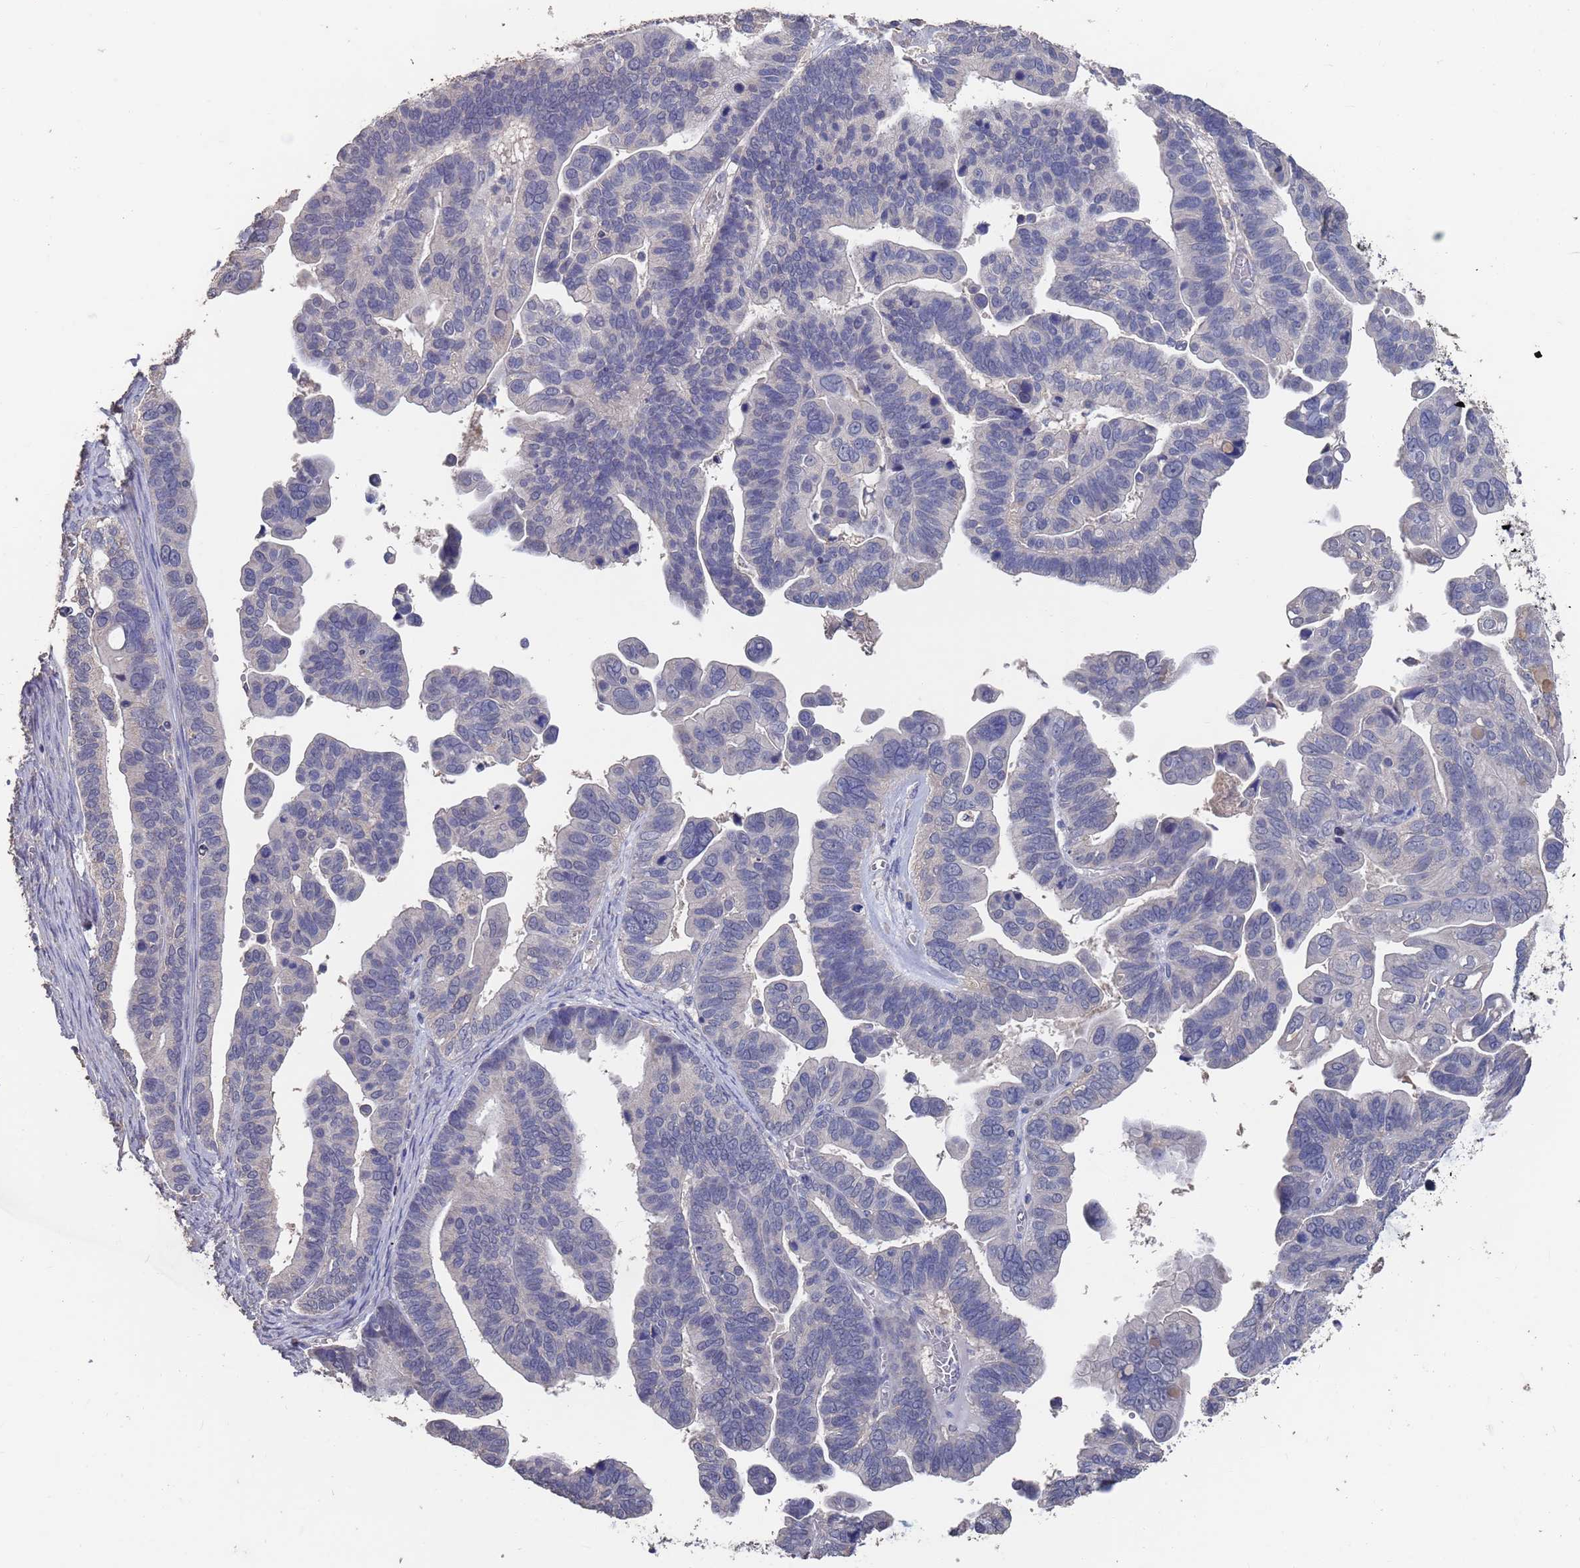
{"staining": {"intensity": "negative", "quantity": "none", "location": "none"}, "tissue": "ovarian cancer", "cell_type": "Tumor cells", "image_type": "cancer", "snomed": [{"axis": "morphology", "description": "Cystadenocarcinoma, serous, NOS"}, {"axis": "topography", "description": "Ovary"}], "caption": "This is an immunohistochemistry (IHC) micrograph of ovarian serous cystadenocarcinoma. There is no positivity in tumor cells.", "gene": "BTBD18", "patient": {"sex": "female", "age": 56}}